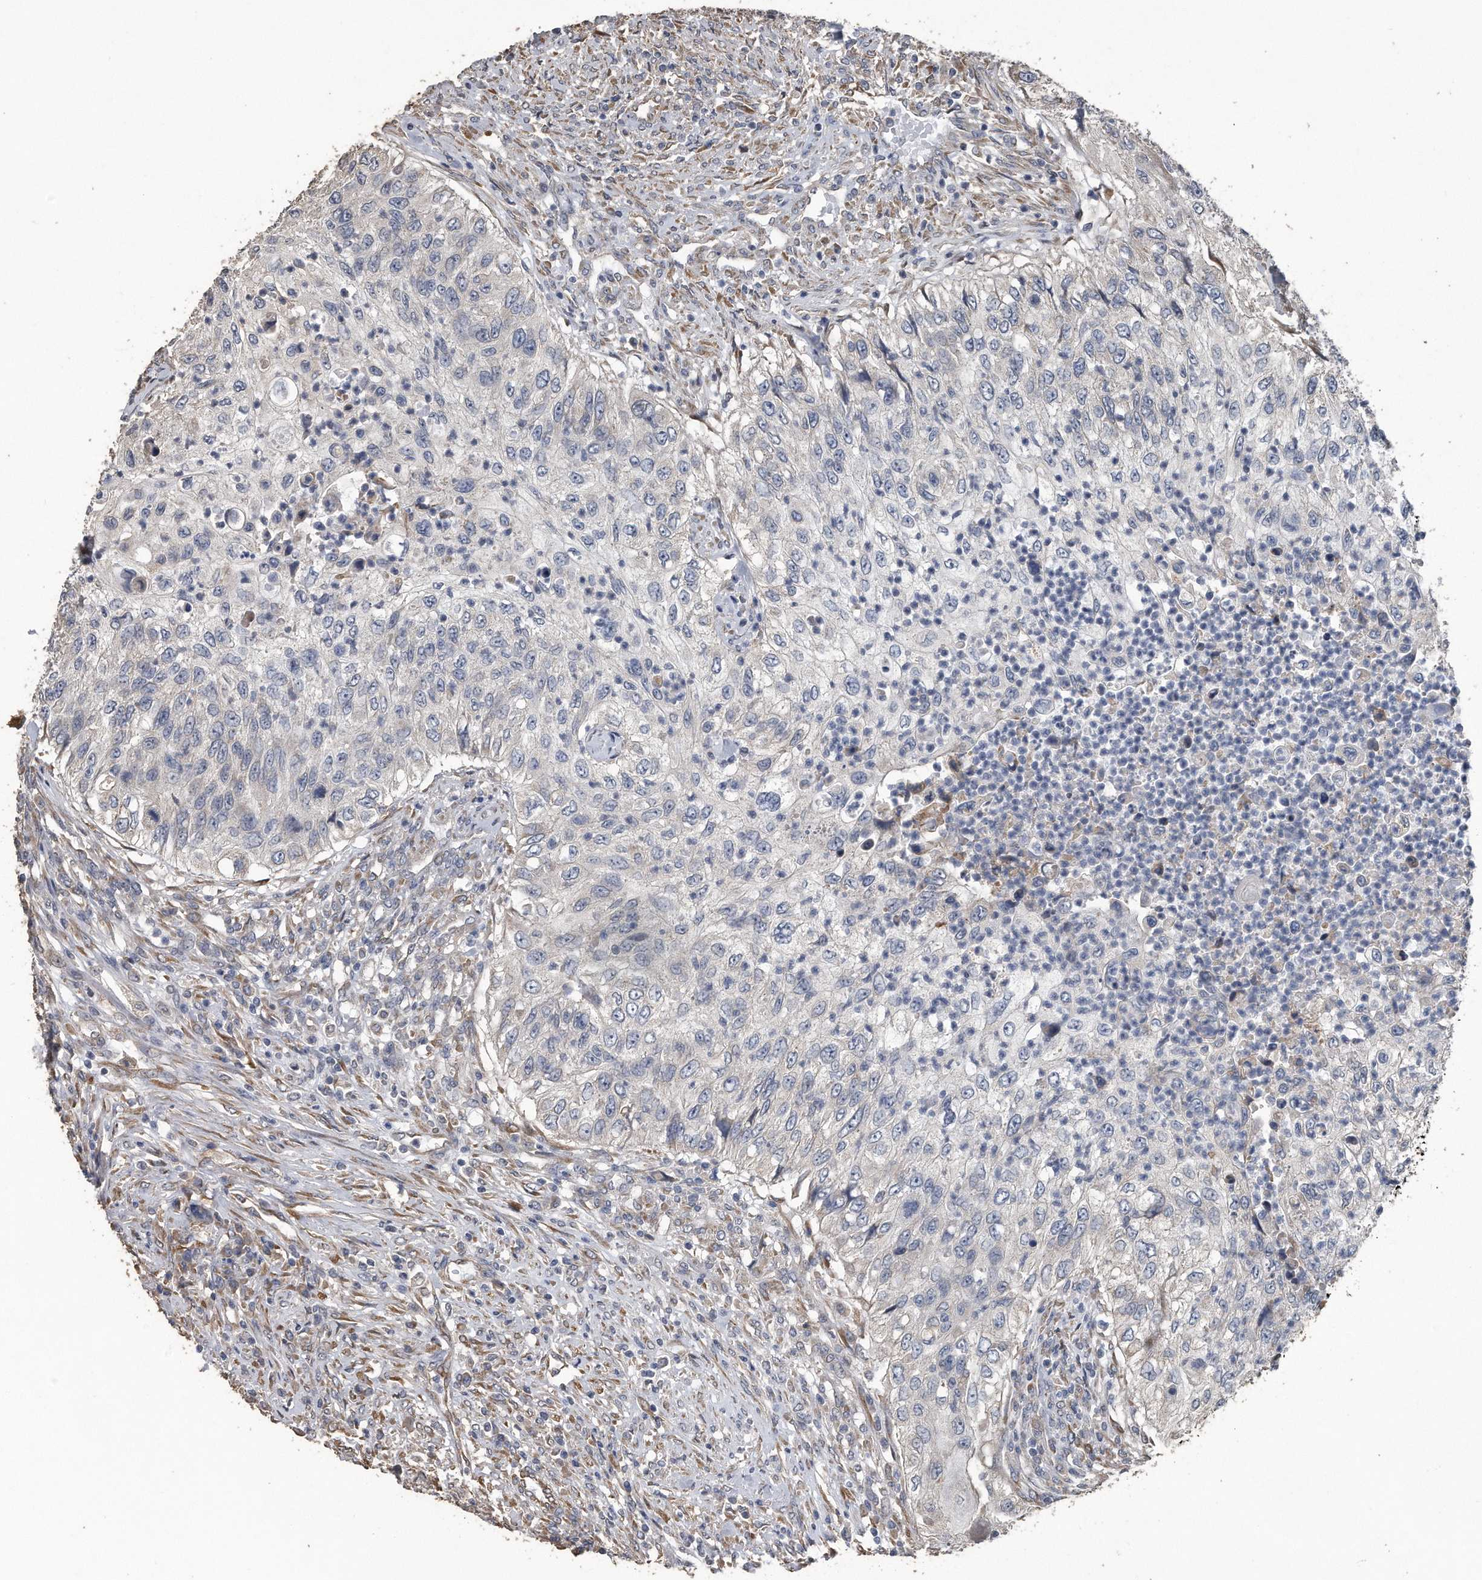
{"staining": {"intensity": "negative", "quantity": "none", "location": "none"}, "tissue": "urothelial cancer", "cell_type": "Tumor cells", "image_type": "cancer", "snomed": [{"axis": "morphology", "description": "Urothelial carcinoma, High grade"}, {"axis": "topography", "description": "Urinary bladder"}], "caption": "There is no significant expression in tumor cells of urothelial carcinoma (high-grade).", "gene": "PCLO", "patient": {"sex": "female", "age": 60}}